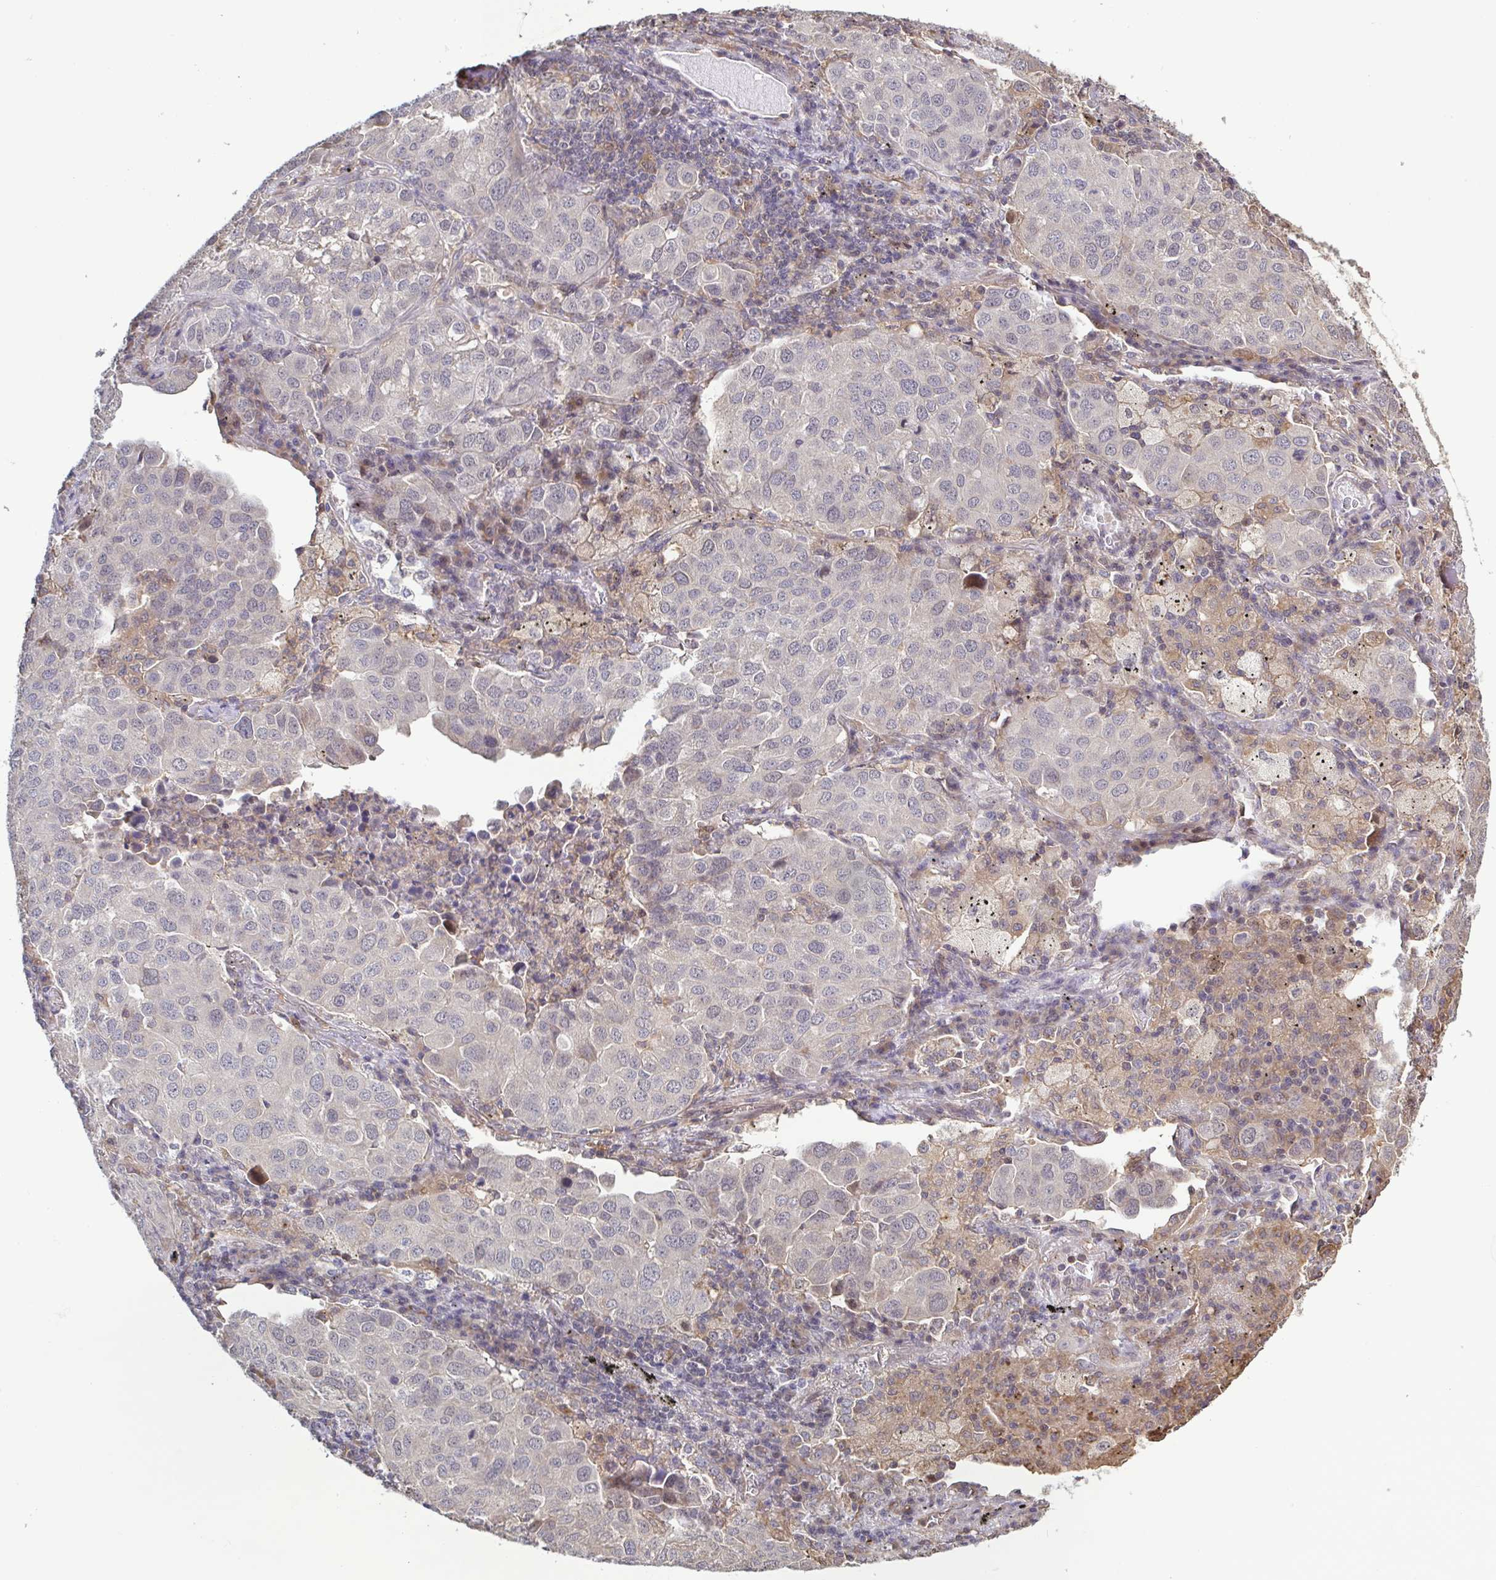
{"staining": {"intensity": "negative", "quantity": "none", "location": "none"}, "tissue": "lung cancer", "cell_type": "Tumor cells", "image_type": "cancer", "snomed": [{"axis": "morphology", "description": "Adenocarcinoma, NOS"}, {"axis": "morphology", "description": "Adenocarcinoma, metastatic, NOS"}, {"axis": "topography", "description": "Lymph node"}, {"axis": "topography", "description": "Lung"}], "caption": "Immunohistochemical staining of human lung metastatic adenocarcinoma exhibits no significant expression in tumor cells.", "gene": "ZNF200", "patient": {"sex": "female", "age": 65}}